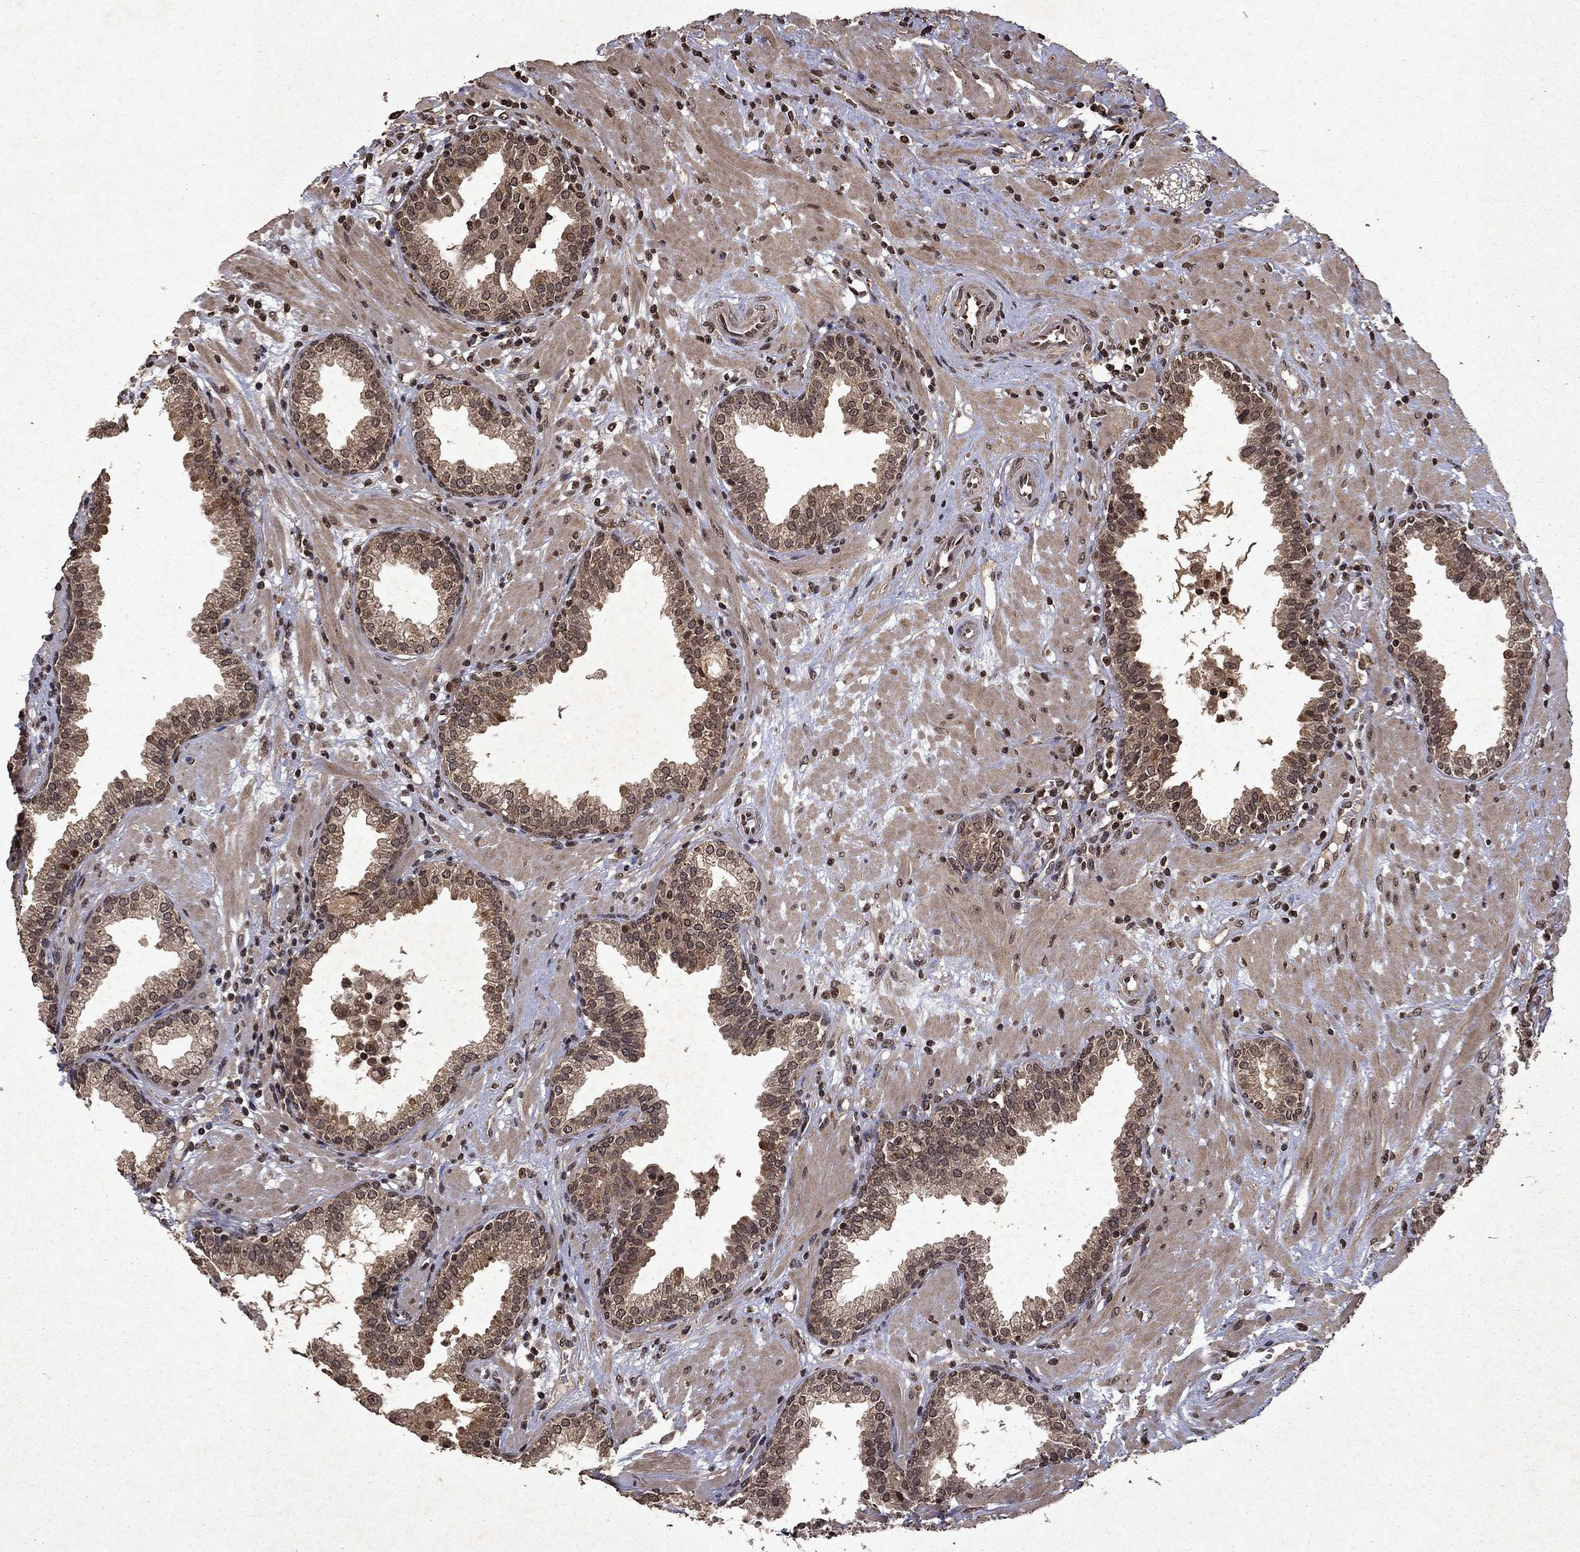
{"staining": {"intensity": "weak", "quantity": "25%-75%", "location": "cytoplasmic/membranous,nuclear"}, "tissue": "prostate", "cell_type": "Glandular cells", "image_type": "normal", "snomed": [{"axis": "morphology", "description": "Normal tissue, NOS"}, {"axis": "topography", "description": "Prostate"}], "caption": "Brown immunohistochemical staining in benign prostate displays weak cytoplasmic/membranous,nuclear staining in about 25%-75% of glandular cells. Using DAB (3,3'-diaminobenzidine) (brown) and hematoxylin (blue) stains, captured at high magnification using brightfield microscopy.", "gene": "PIN4", "patient": {"sex": "male", "age": 64}}